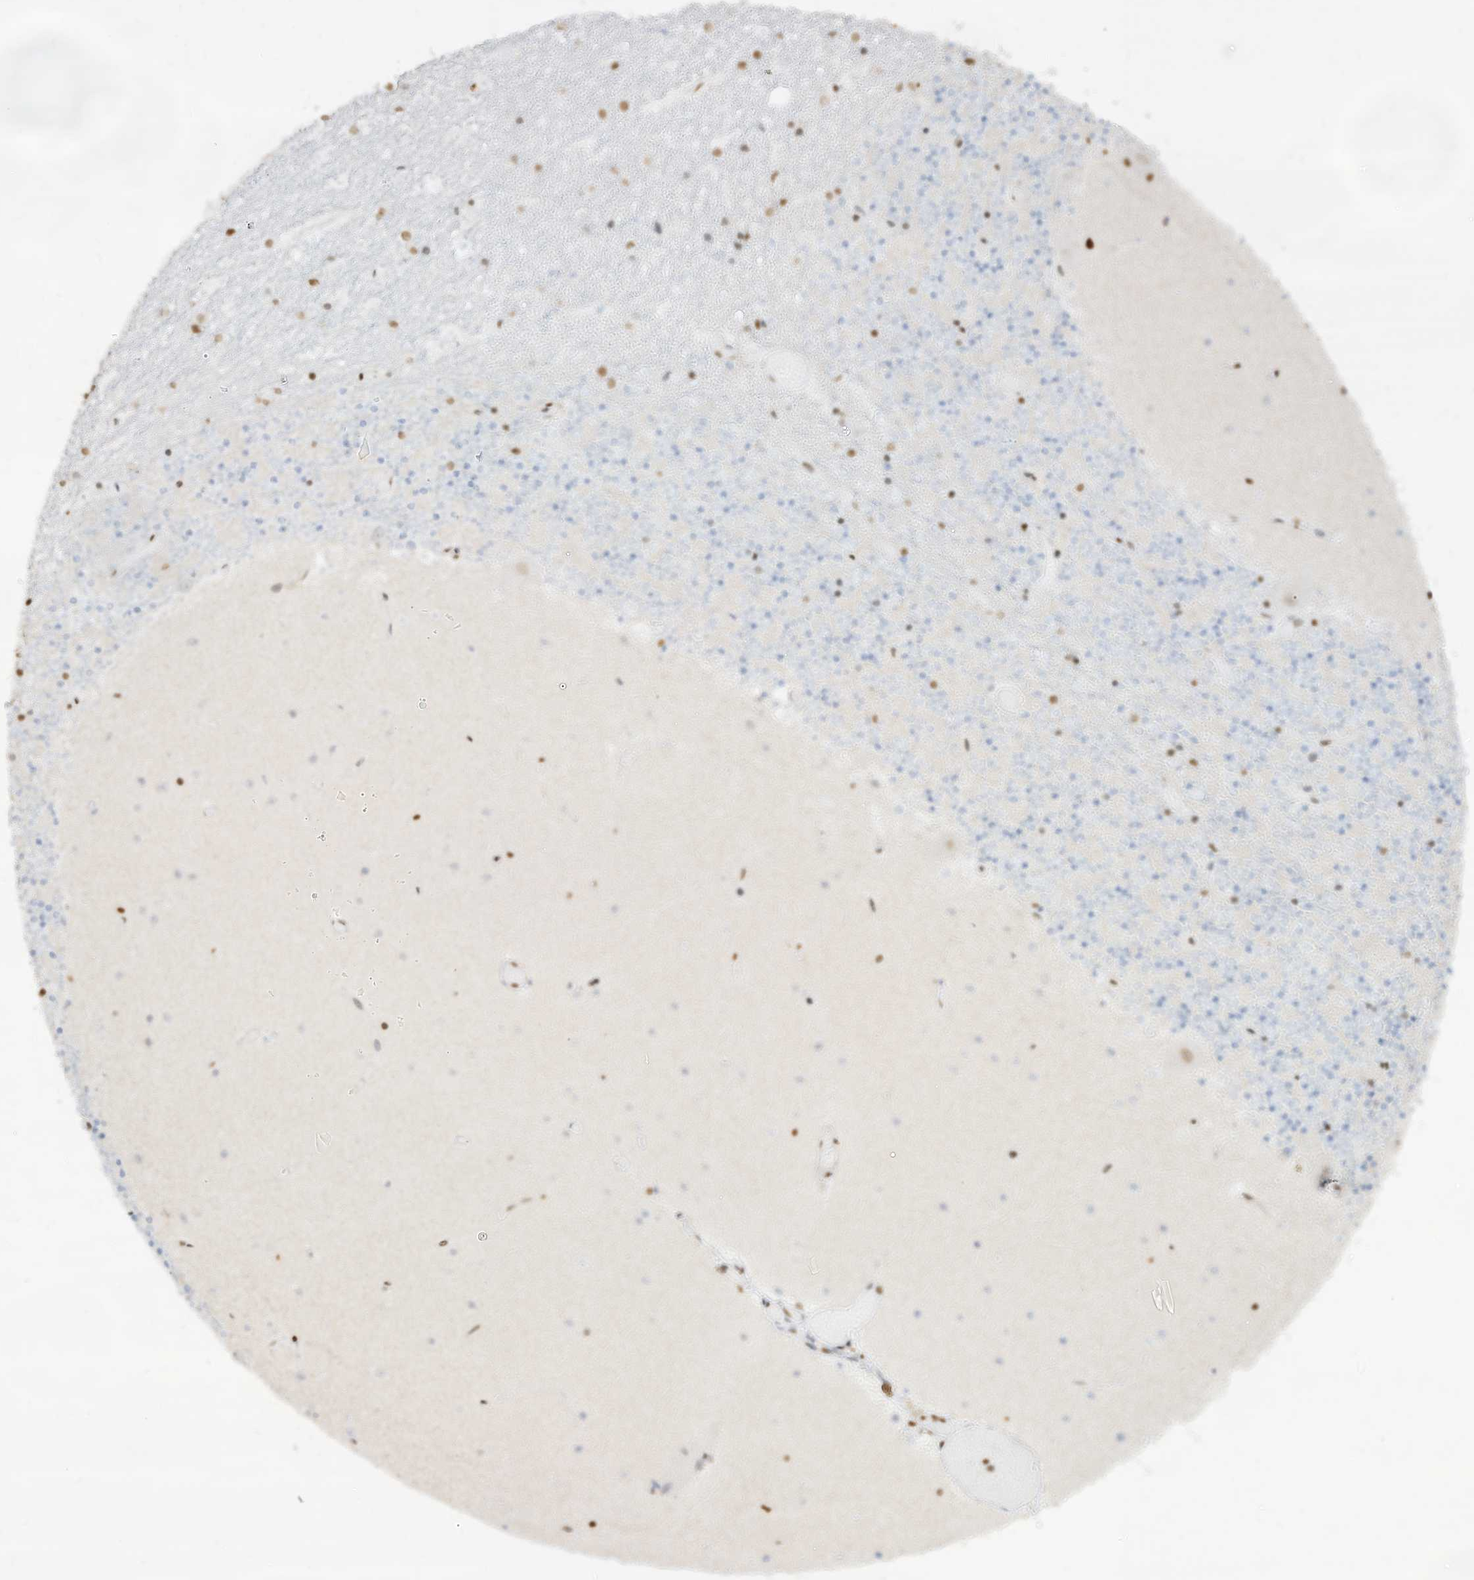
{"staining": {"intensity": "moderate", "quantity": "25%-75%", "location": "nuclear"}, "tissue": "cerebellum", "cell_type": "Cells in granular layer", "image_type": "normal", "snomed": [{"axis": "morphology", "description": "Normal tissue, NOS"}, {"axis": "topography", "description": "Cerebellum"}], "caption": "The immunohistochemical stain highlights moderate nuclear positivity in cells in granular layer of benign cerebellum. The staining was performed using DAB (3,3'-diaminobenzidine), with brown indicating positive protein expression. Nuclei are stained blue with hematoxylin.", "gene": "NHSL1", "patient": {"sex": "female", "age": 28}}